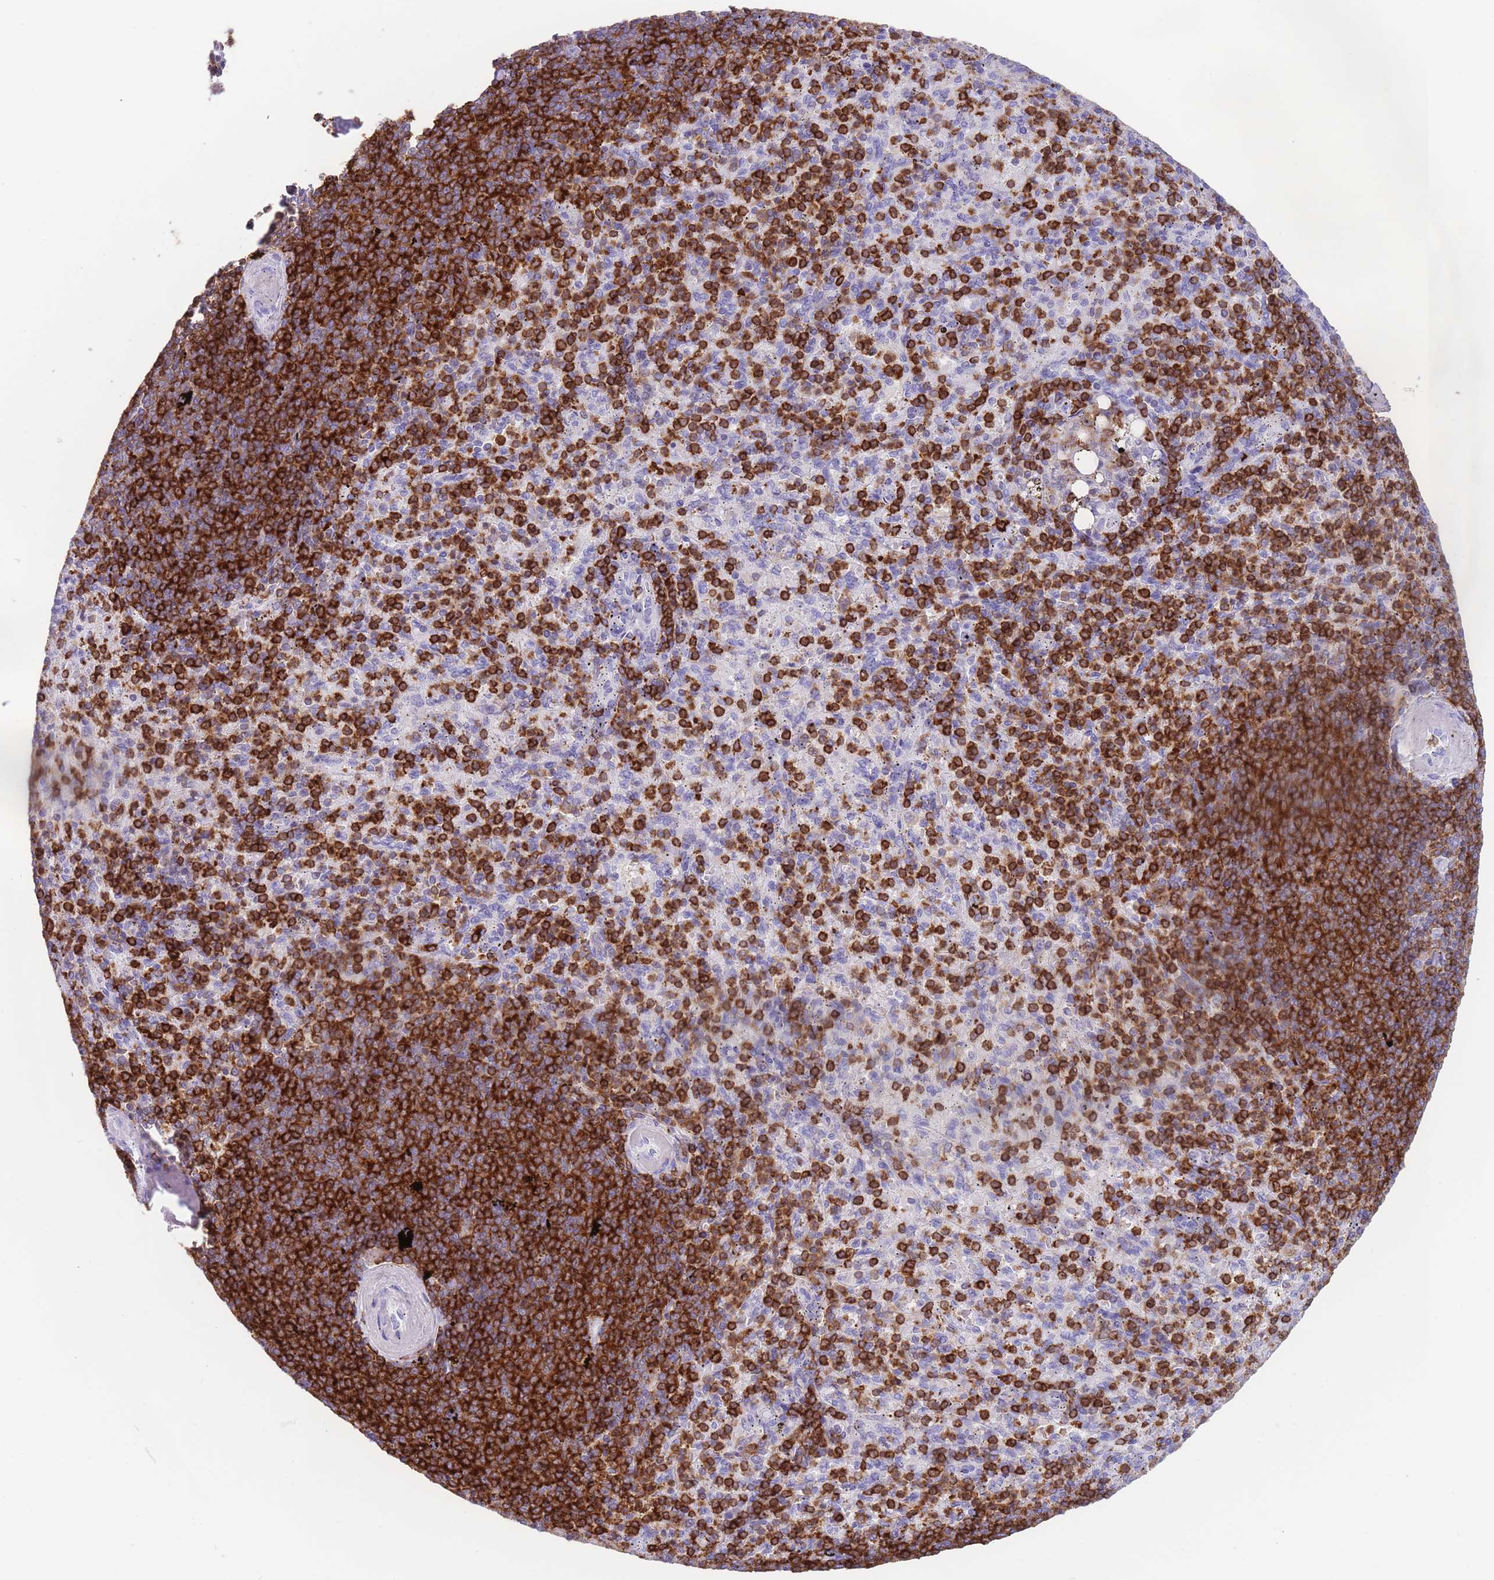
{"staining": {"intensity": "strong", "quantity": "25%-75%", "location": "cytoplasmic/membranous"}, "tissue": "spleen", "cell_type": "Cells in red pulp", "image_type": "normal", "snomed": [{"axis": "morphology", "description": "Normal tissue, NOS"}, {"axis": "topography", "description": "Spleen"}], "caption": "A histopathology image of spleen stained for a protein exhibits strong cytoplasmic/membranous brown staining in cells in red pulp. (DAB IHC, brown staining for protein, blue staining for nuclei).", "gene": "CORO1A", "patient": {"sex": "female", "age": 74}}